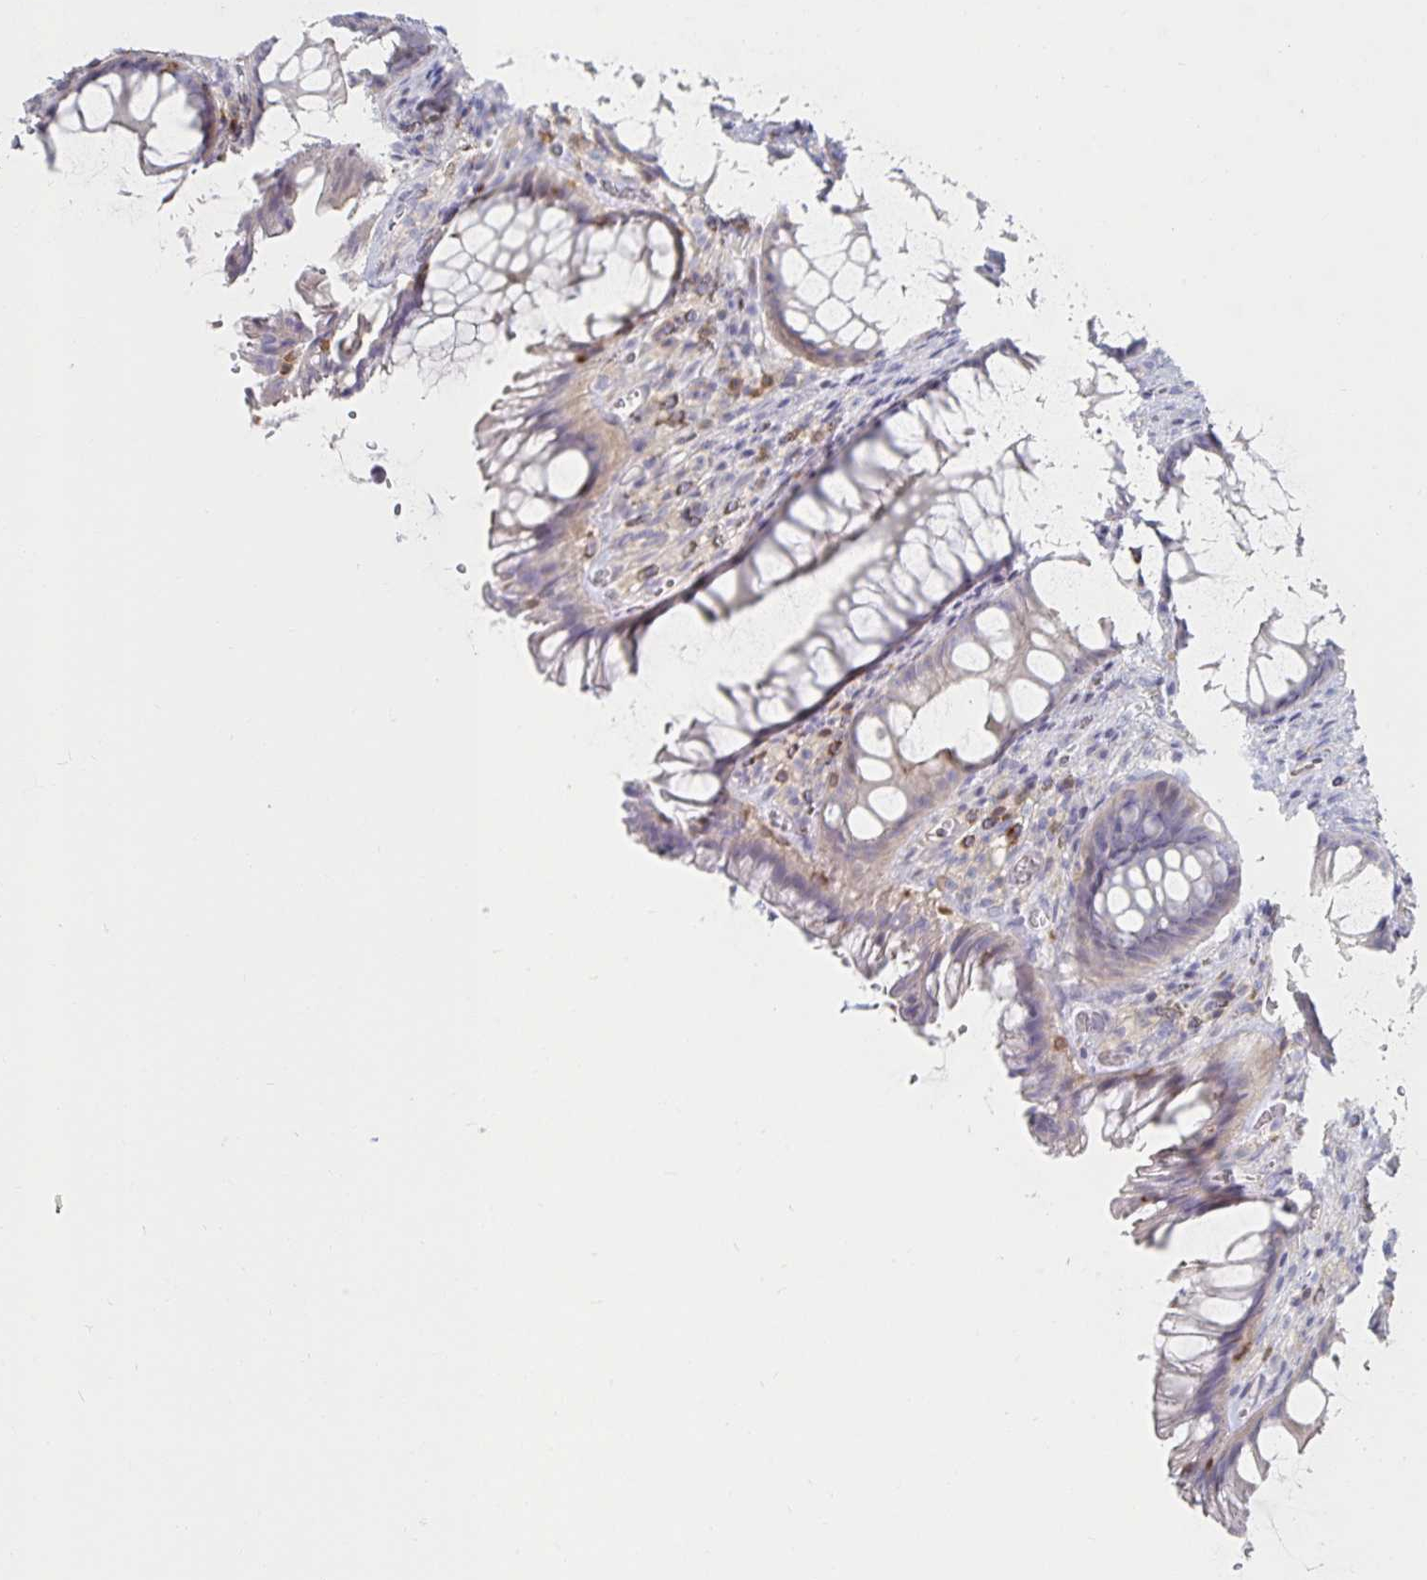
{"staining": {"intensity": "negative", "quantity": "none", "location": "none"}, "tissue": "rectum", "cell_type": "Glandular cells", "image_type": "normal", "snomed": [{"axis": "morphology", "description": "Normal tissue, NOS"}, {"axis": "topography", "description": "Rectum"}], "caption": "Protein analysis of benign rectum shows no significant expression in glandular cells.", "gene": "PIK3CD", "patient": {"sex": "male", "age": 53}}